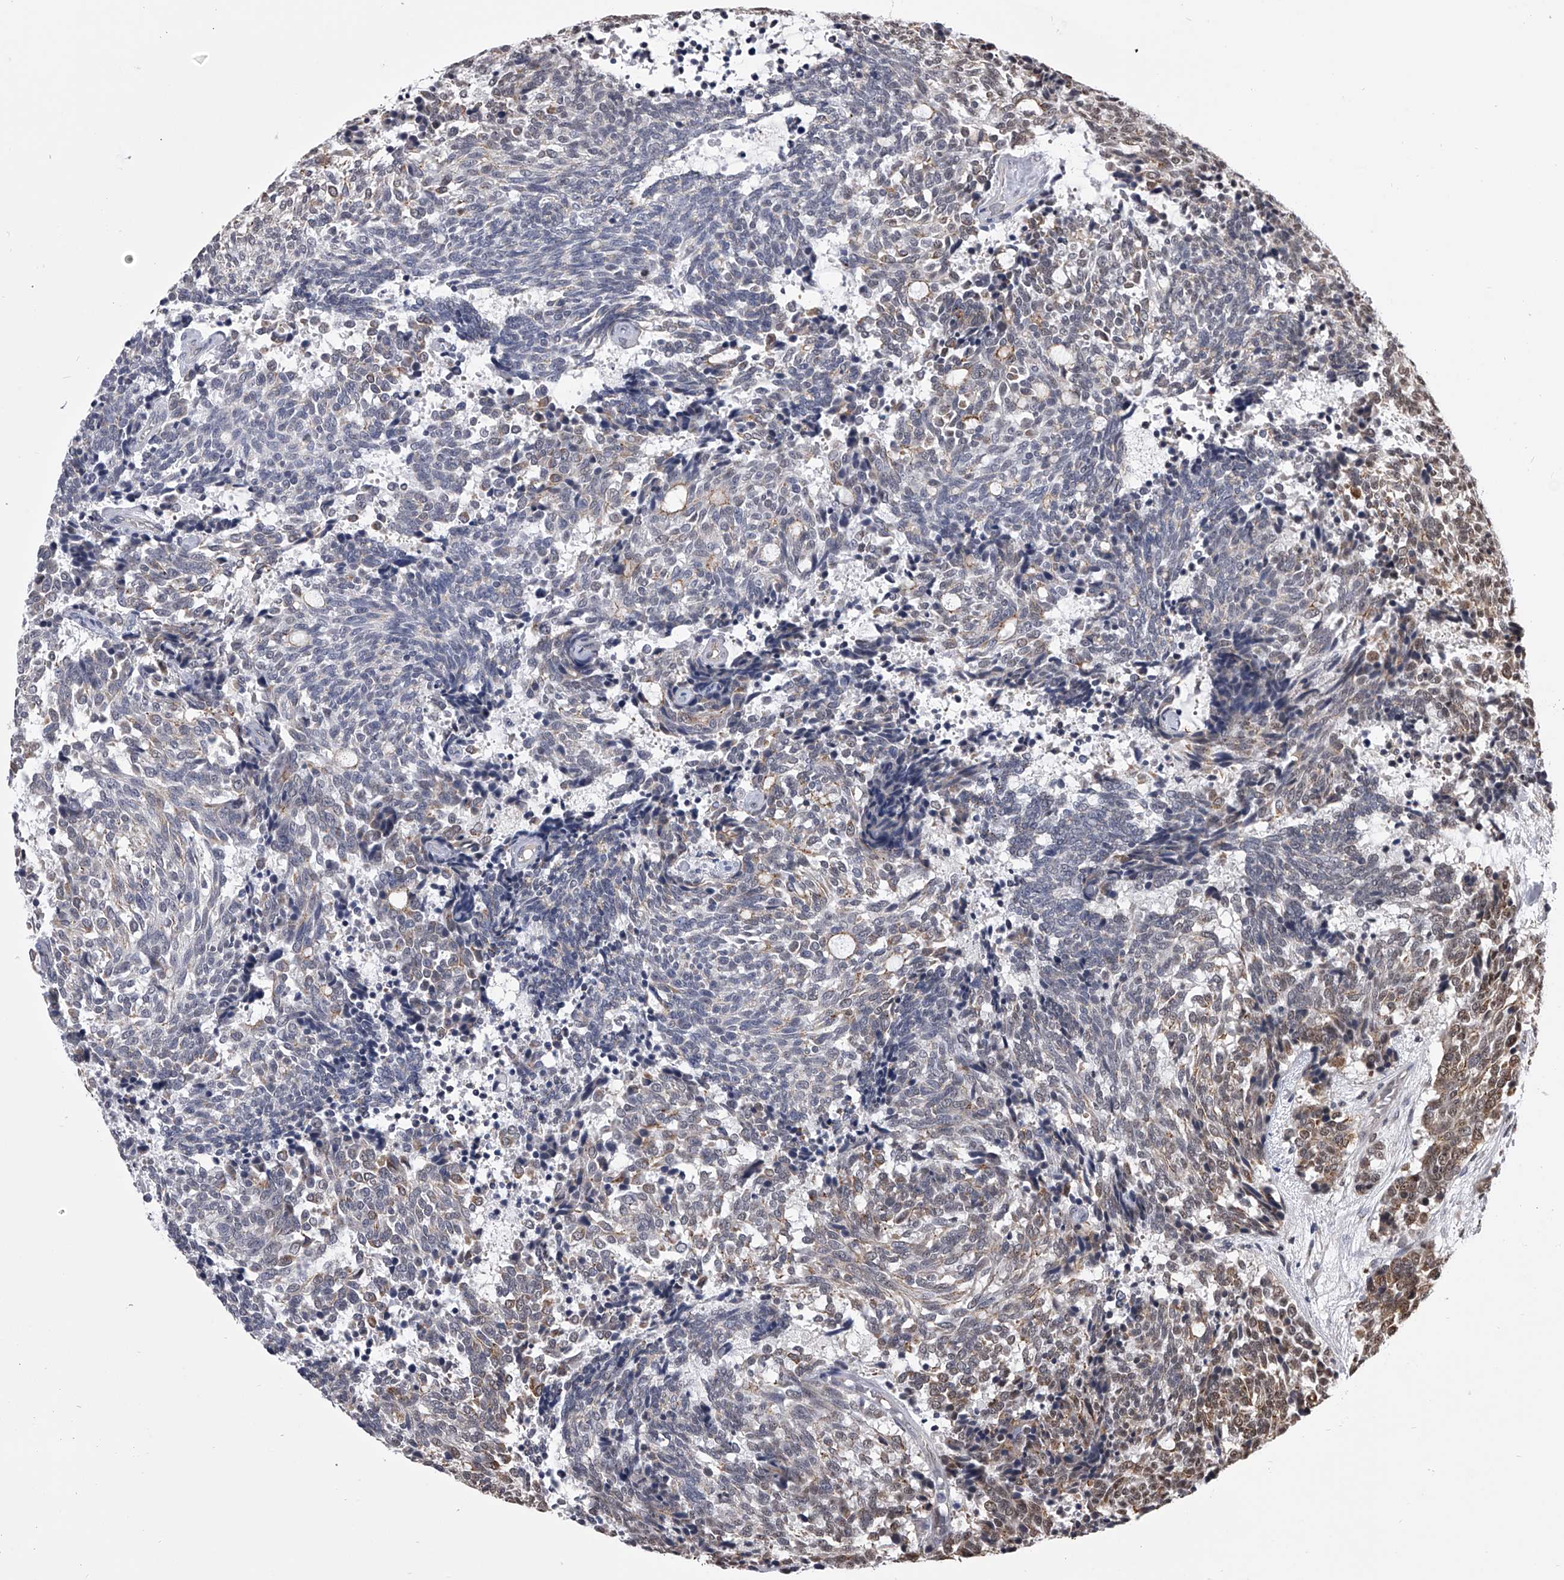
{"staining": {"intensity": "weak", "quantity": "<25%", "location": "nuclear"}, "tissue": "carcinoid", "cell_type": "Tumor cells", "image_type": "cancer", "snomed": [{"axis": "morphology", "description": "Carcinoid, malignant, NOS"}, {"axis": "topography", "description": "Pancreas"}], "caption": "Tumor cells show no significant positivity in carcinoid. The staining is performed using DAB (3,3'-diaminobenzidine) brown chromogen with nuclei counter-stained in using hematoxylin.", "gene": "ZNF76", "patient": {"sex": "female", "age": 54}}